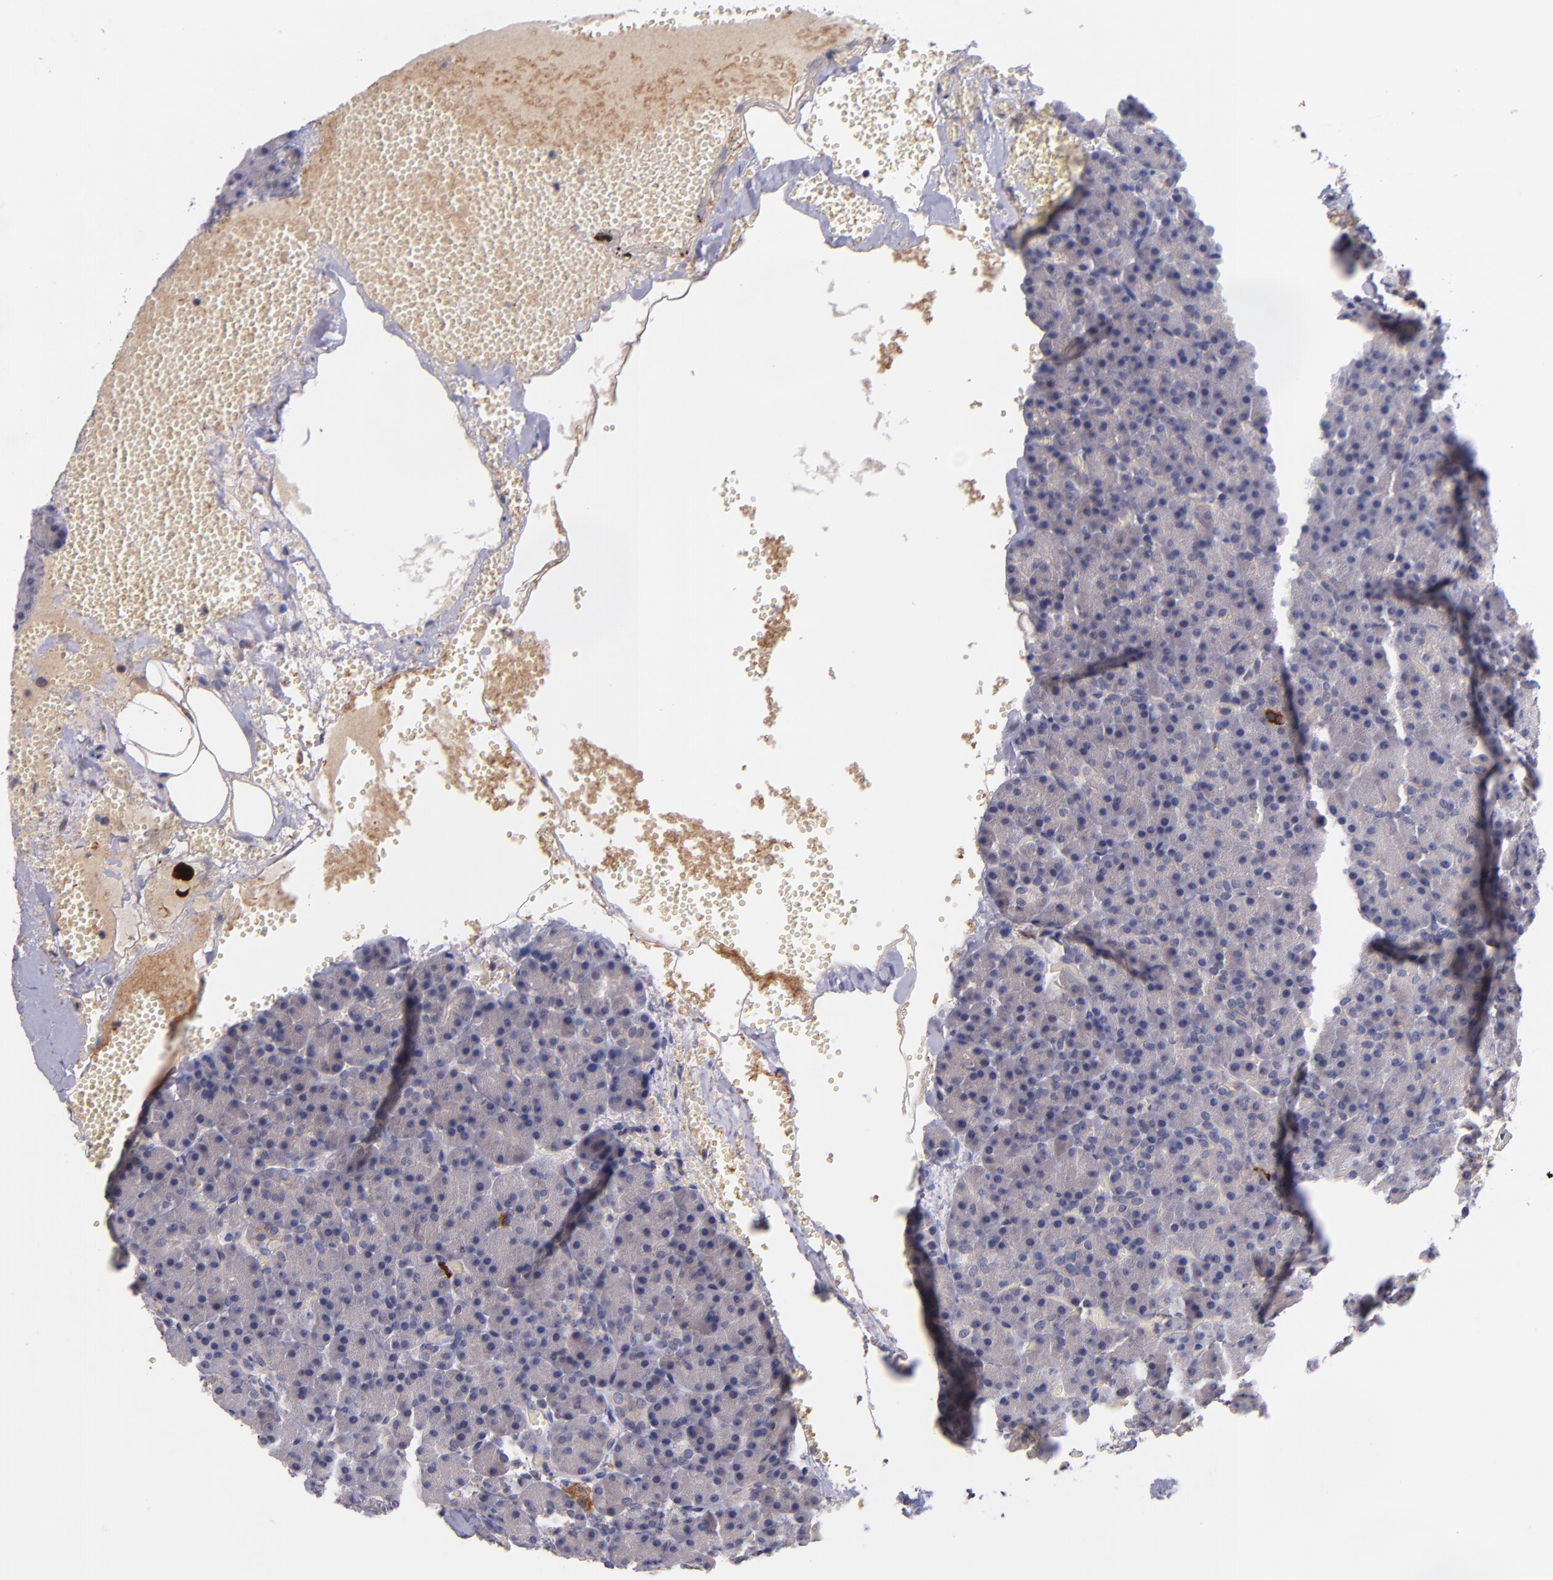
{"staining": {"intensity": "negative", "quantity": "none", "location": "none"}, "tissue": "pancreas", "cell_type": "Exocrine glandular cells", "image_type": "normal", "snomed": [{"axis": "morphology", "description": "Normal tissue, NOS"}, {"axis": "topography", "description": "Pancreas"}], "caption": "Immunohistochemical staining of benign human pancreas displays no significant staining in exocrine glandular cells.", "gene": "RBP4", "patient": {"sex": "female", "age": 35}}